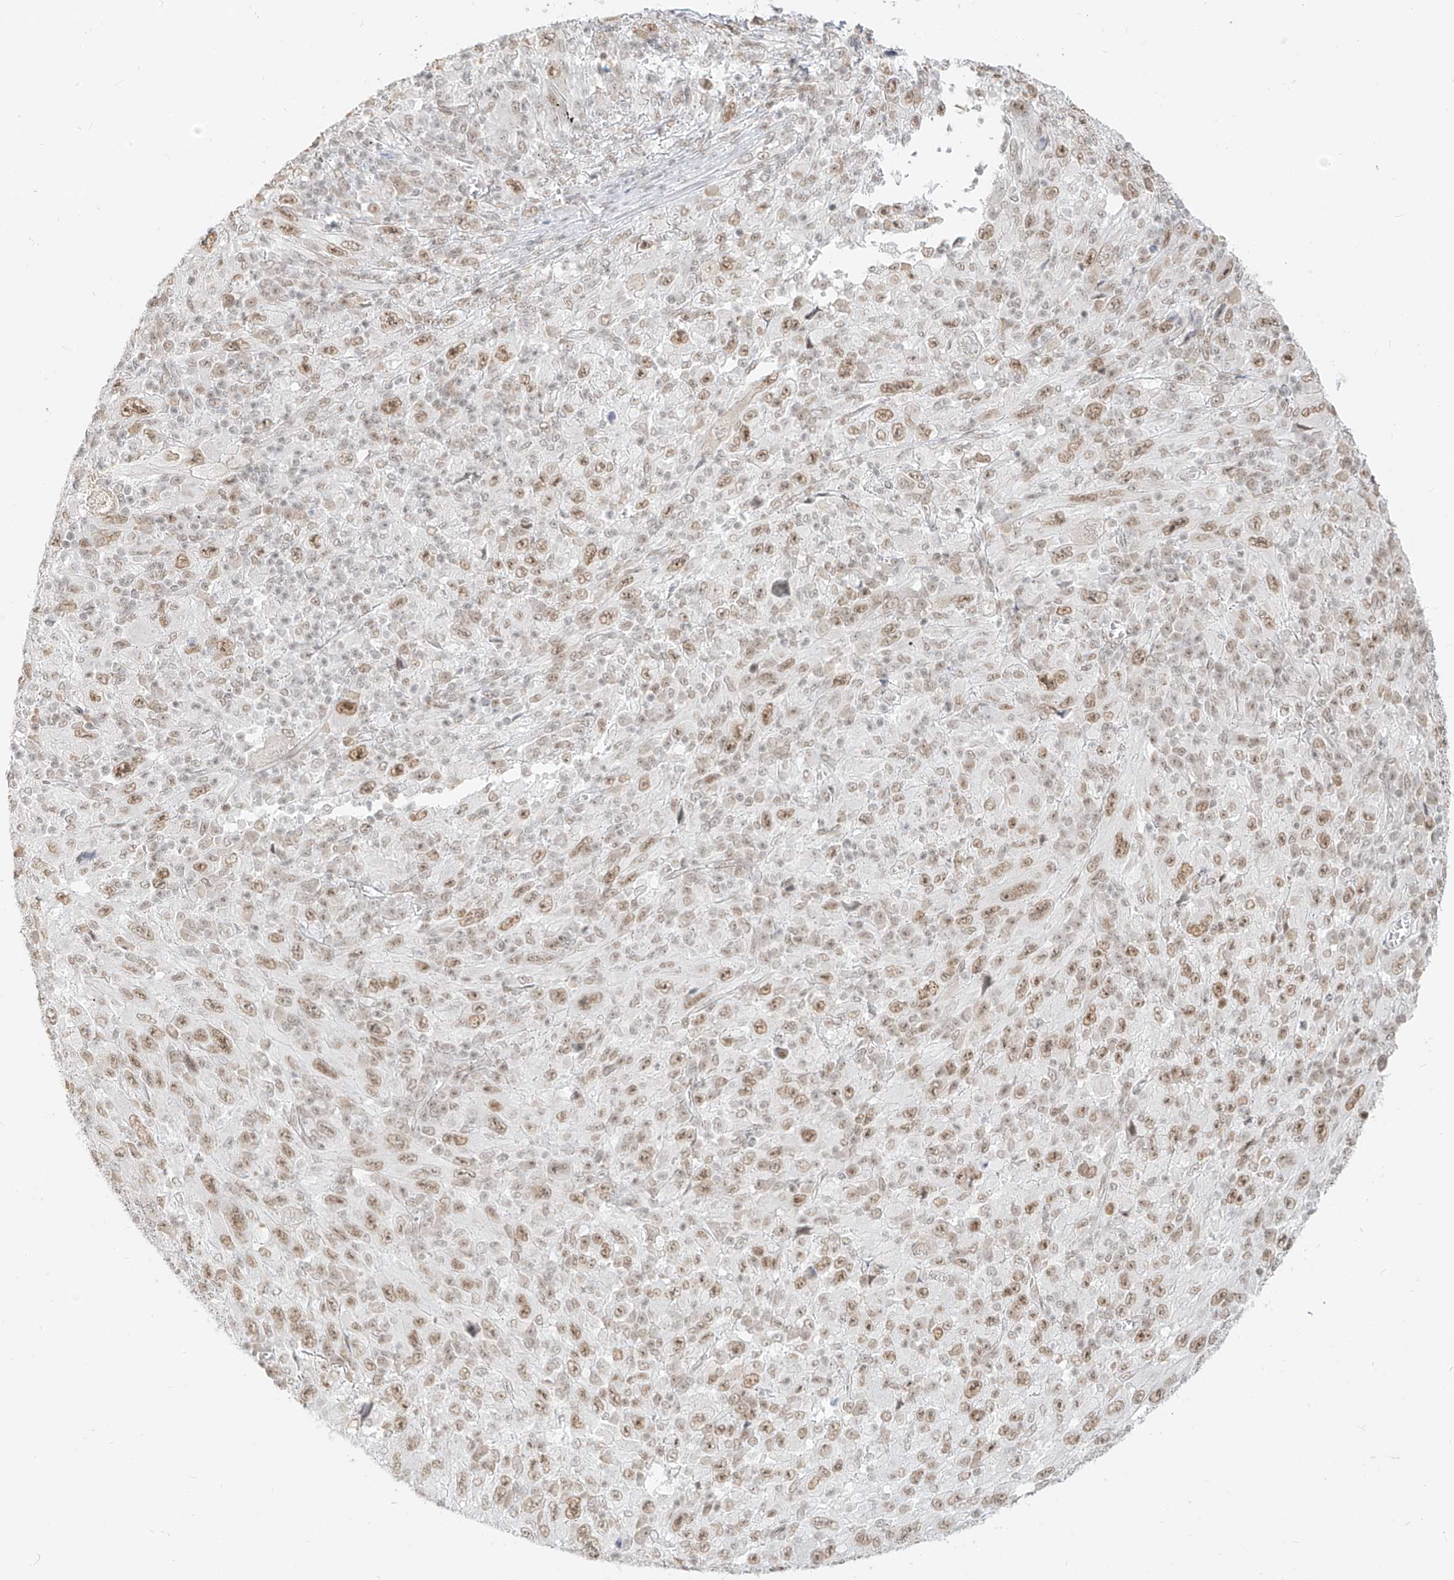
{"staining": {"intensity": "moderate", "quantity": ">75%", "location": "nuclear"}, "tissue": "melanoma", "cell_type": "Tumor cells", "image_type": "cancer", "snomed": [{"axis": "morphology", "description": "Malignant melanoma, Metastatic site"}, {"axis": "topography", "description": "Skin"}], "caption": "Human melanoma stained with a protein marker displays moderate staining in tumor cells.", "gene": "SUPT5H", "patient": {"sex": "female", "age": 56}}